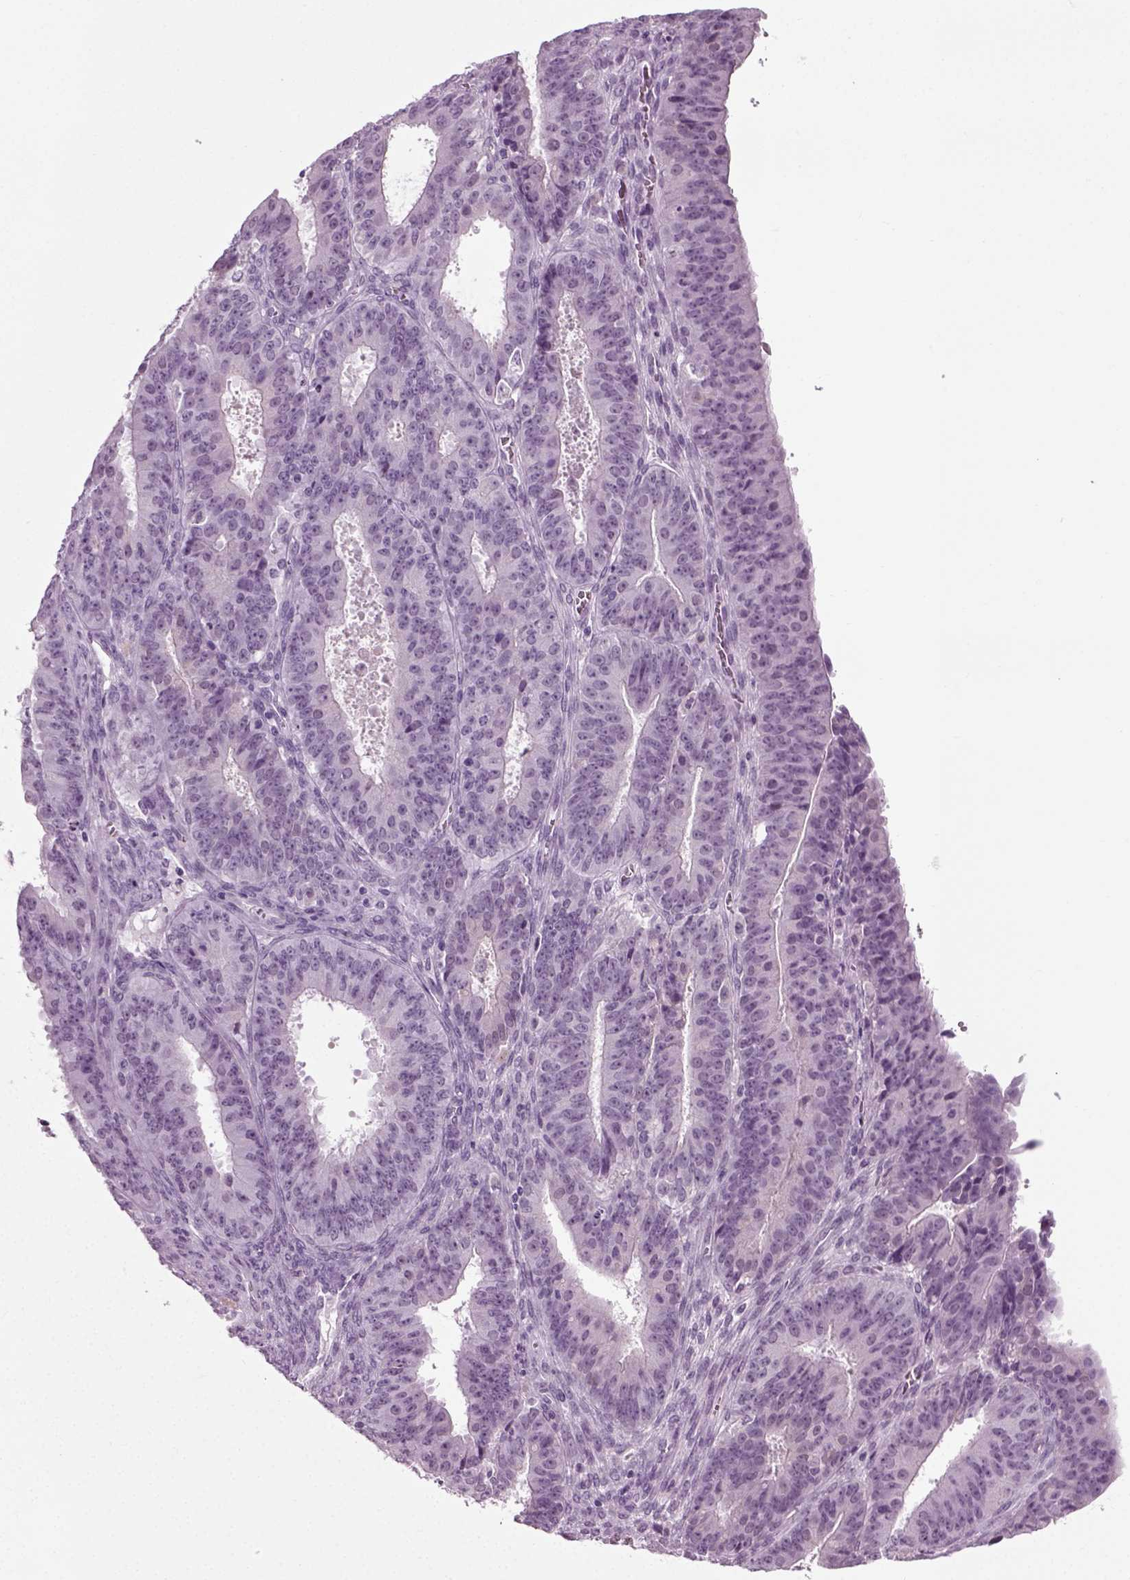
{"staining": {"intensity": "negative", "quantity": "none", "location": "none"}, "tissue": "ovarian cancer", "cell_type": "Tumor cells", "image_type": "cancer", "snomed": [{"axis": "morphology", "description": "Carcinoma, endometroid"}, {"axis": "topography", "description": "Ovary"}], "caption": "Tumor cells are negative for protein expression in human ovarian cancer.", "gene": "ZC2HC1C", "patient": {"sex": "female", "age": 42}}